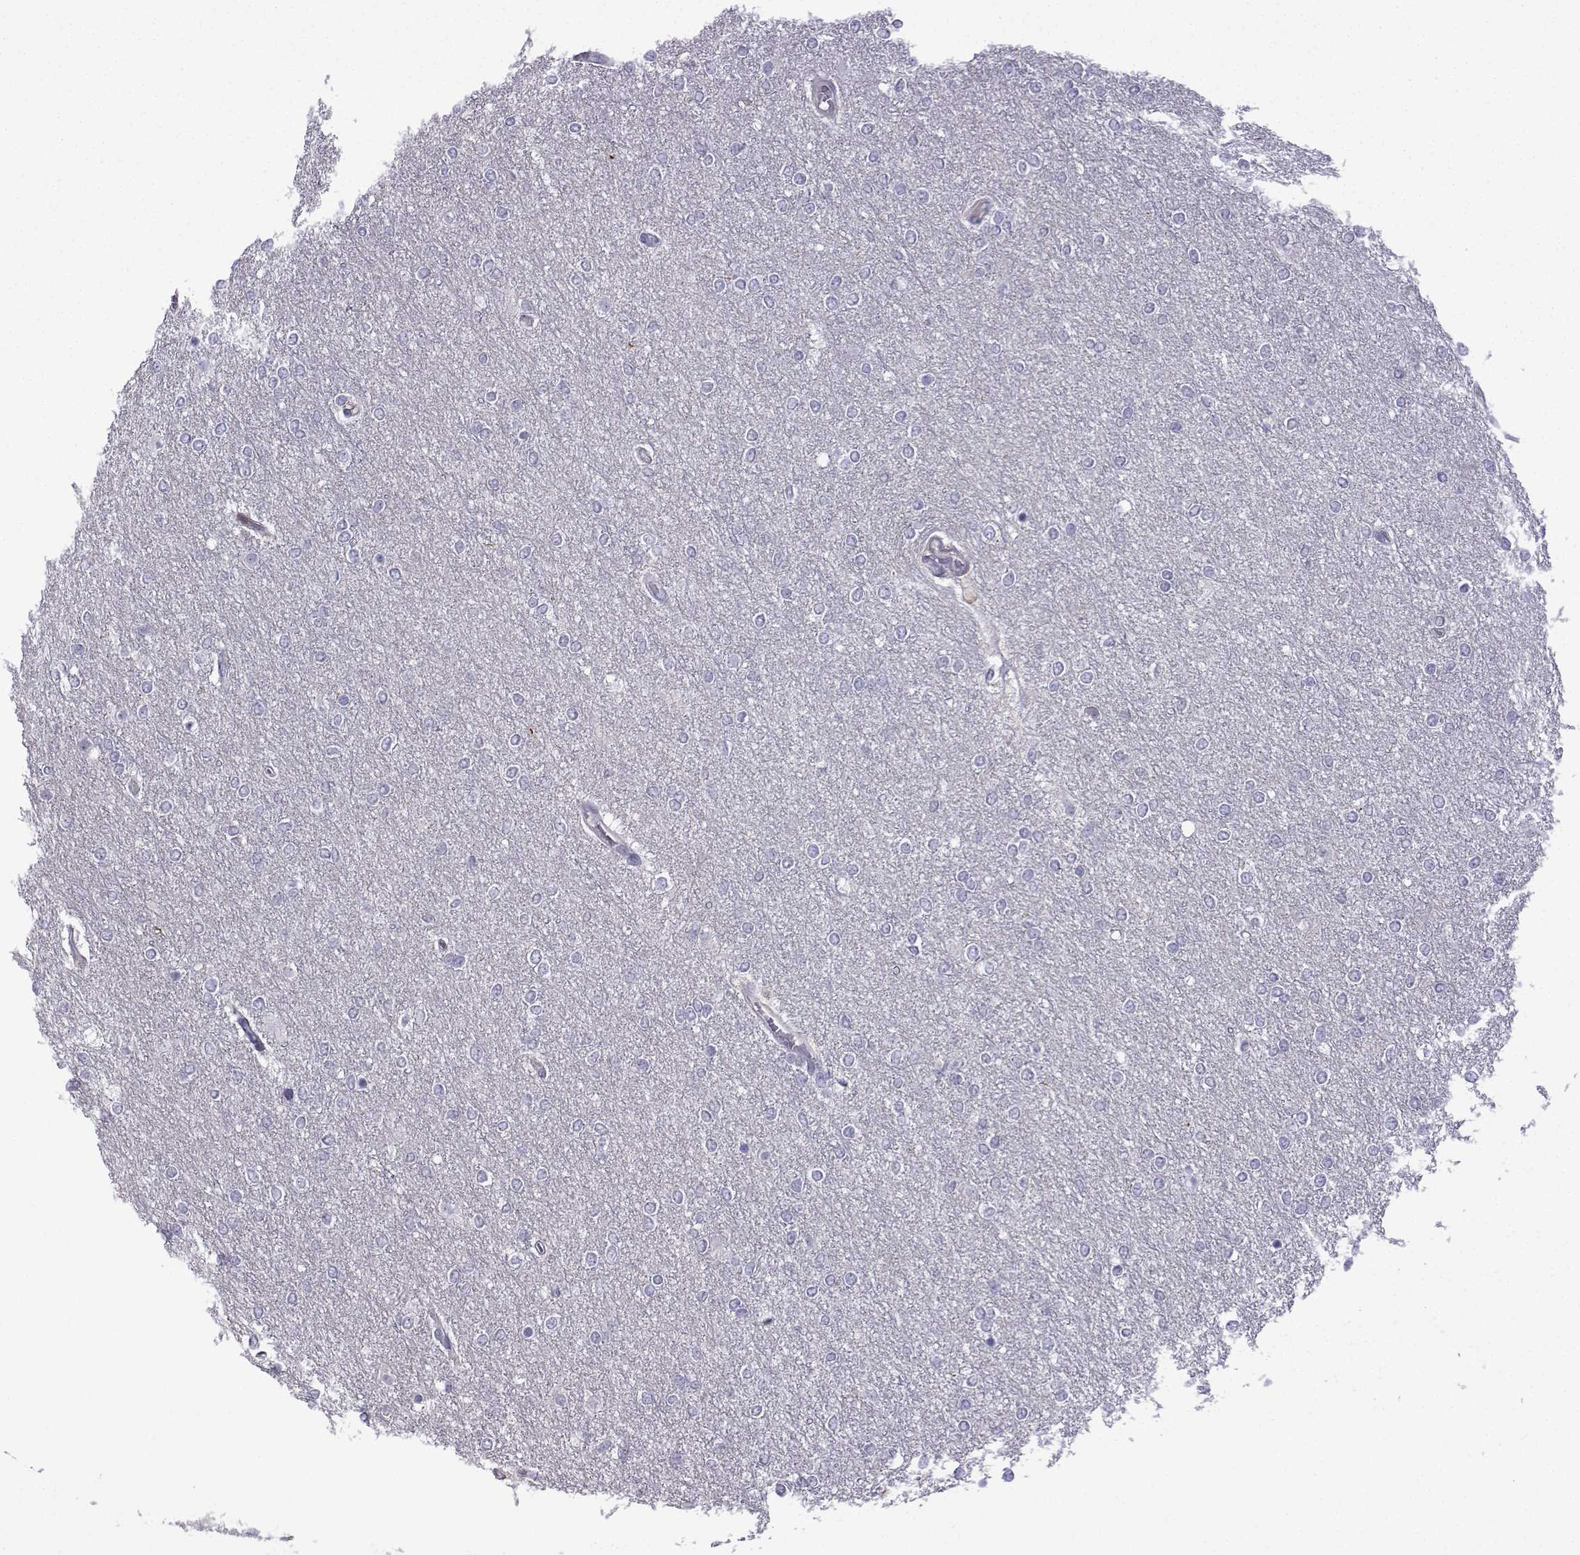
{"staining": {"intensity": "negative", "quantity": "none", "location": "none"}, "tissue": "glioma", "cell_type": "Tumor cells", "image_type": "cancer", "snomed": [{"axis": "morphology", "description": "Glioma, malignant, High grade"}, {"axis": "topography", "description": "Brain"}], "caption": "DAB (3,3'-diaminobenzidine) immunohistochemical staining of glioma displays no significant expression in tumor cells. Brightfield microscopy of IHC stained with DAB (brown) and hematoxylin (blue), captured at high magnification.", "gene": "SPACA7", "patient": {"sex": "female", "age": 61}}